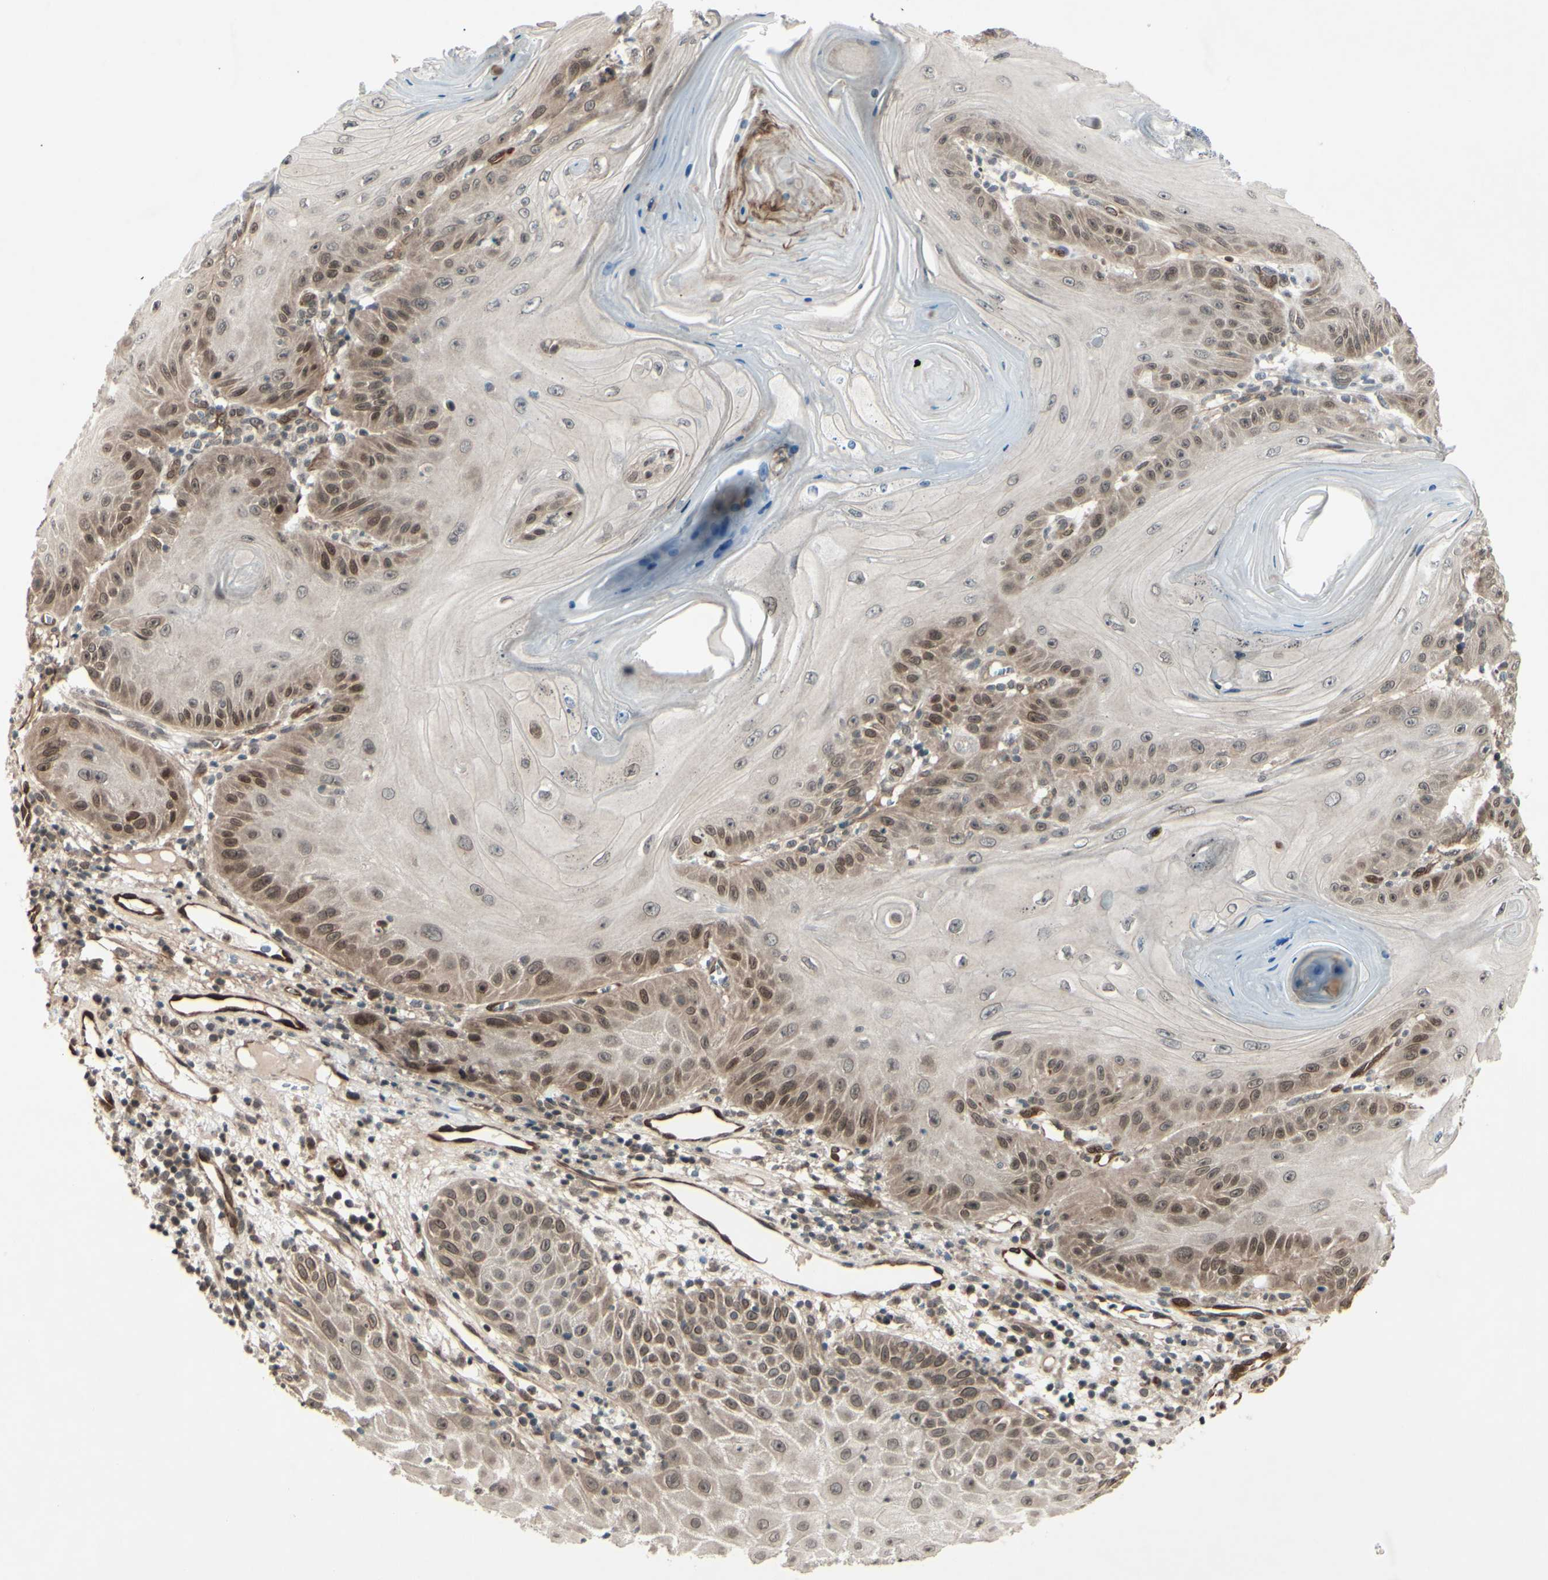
{"staining": {"intensity": "moderate", "quantity": ">75%", "location": "cytoplasmic/membranous,nuclear"}, "tissue": "skin cancer", "cell_type": "Tumor cells", "image_type": "cancer", "snomed": [{"axis": "morphology", "description": "Squamous cell carcinoma, NOS"}, {"axis": "topography", "description": "Skin"}], "caption": "Immunohistochemistry (IHC) photomicrograph of skin cancer stained for a protein (brown), which shows medium levels of moderate cytoplasmic/membranous and nuclear staining in approximately >75% of tumor cells.", "gene": "MLF2", "patient": {"sex": "female", "age": 78}}